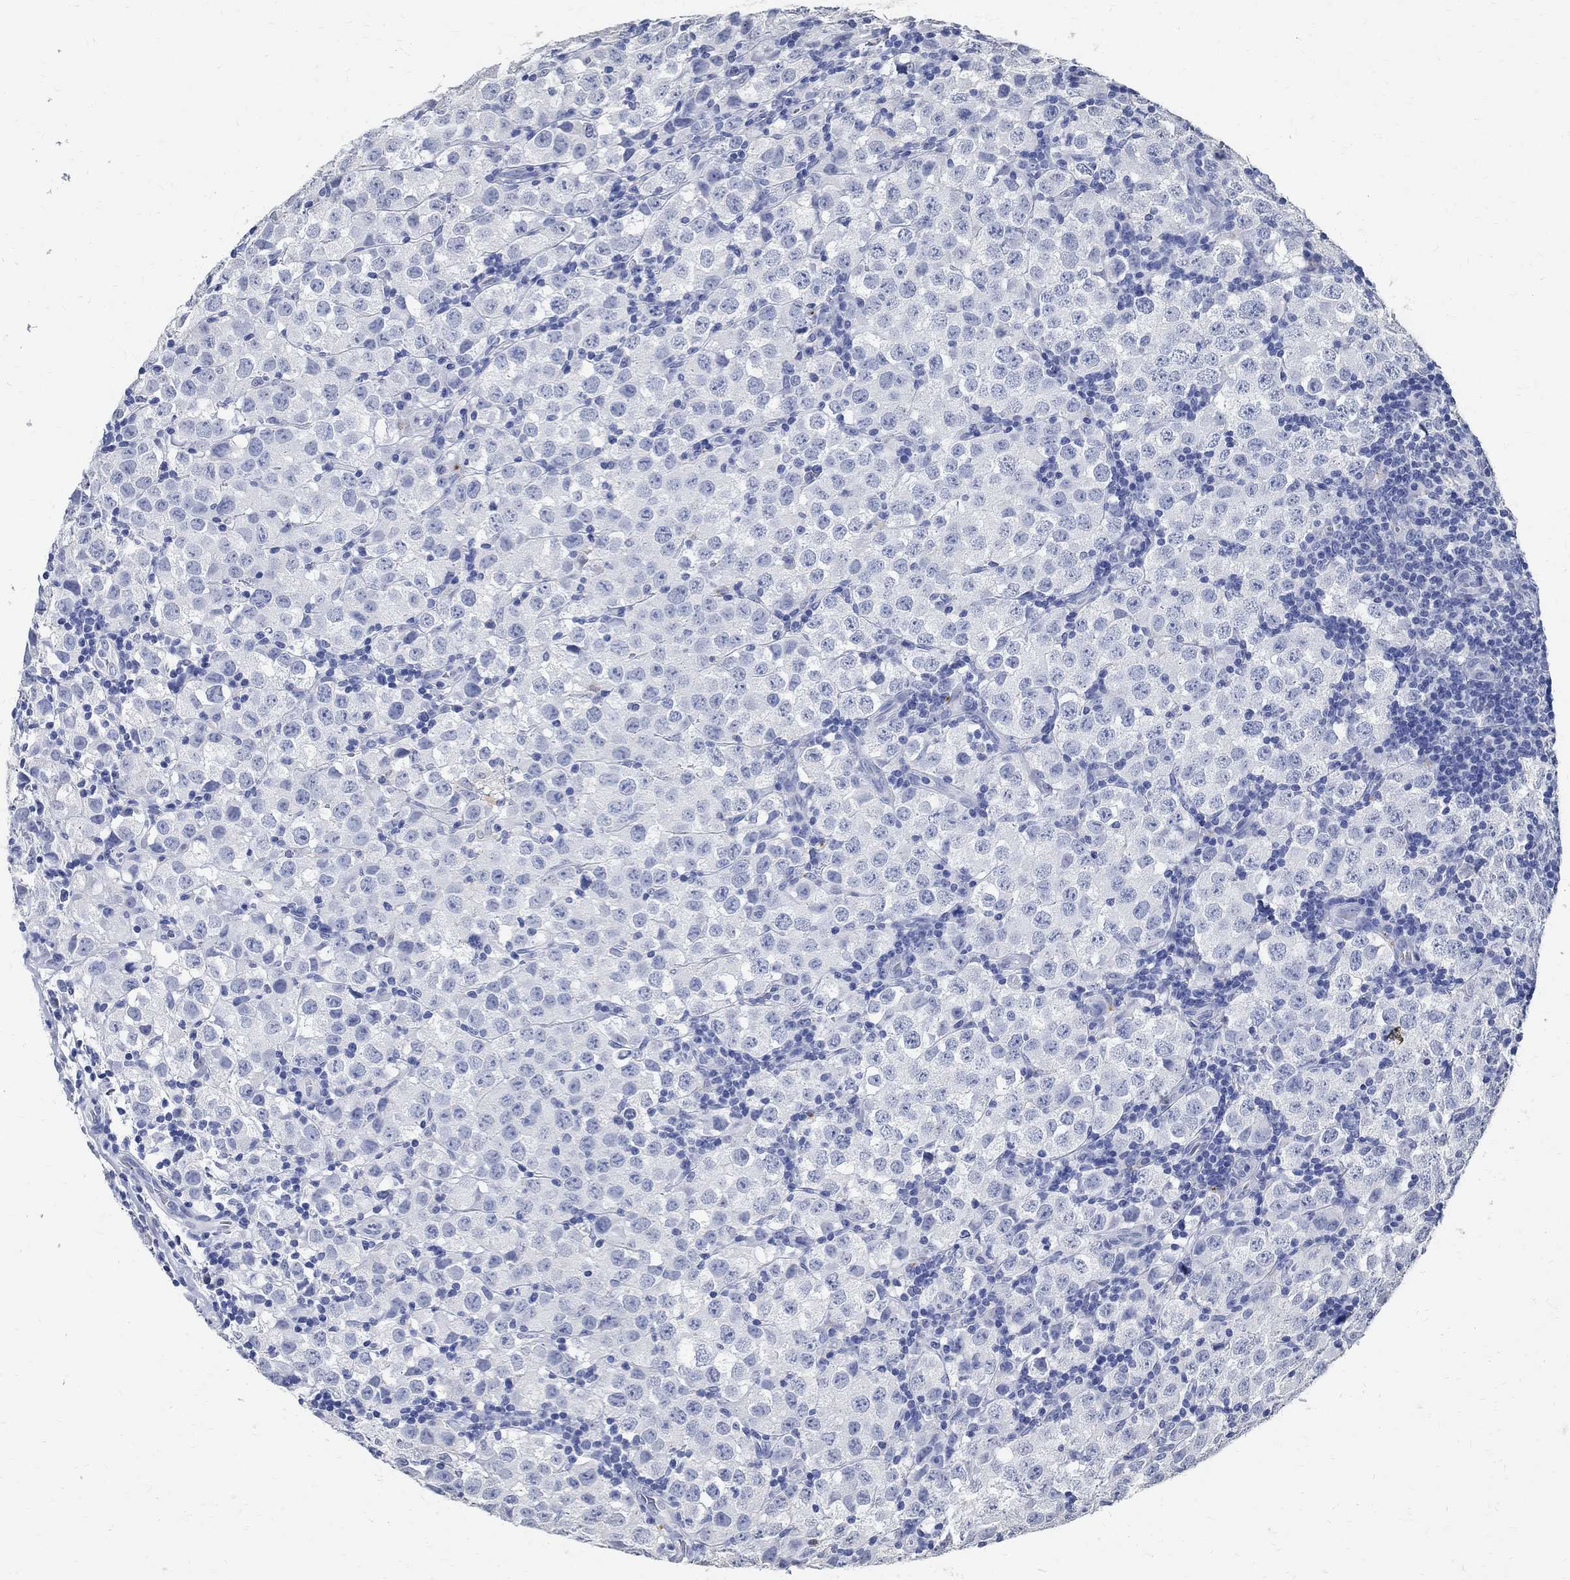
{"staining": {"intensity": "negative", "quantity": "none", "location": "none"}, "tissue": "testis cancer", "cell_type": "Tumor cells", "image_type": "cancer", "snomed": [{"axis": "morphology", "description": "Seminoma, NOS"}, {"axis": "topography", "description": "Testis"}], "caption": "Protein analysis of testis cancer (seminoma) reveals no significant positivity in tumor cells.", "gene": "TMEM221", "patient": {"sex": "male", "age": 34}}